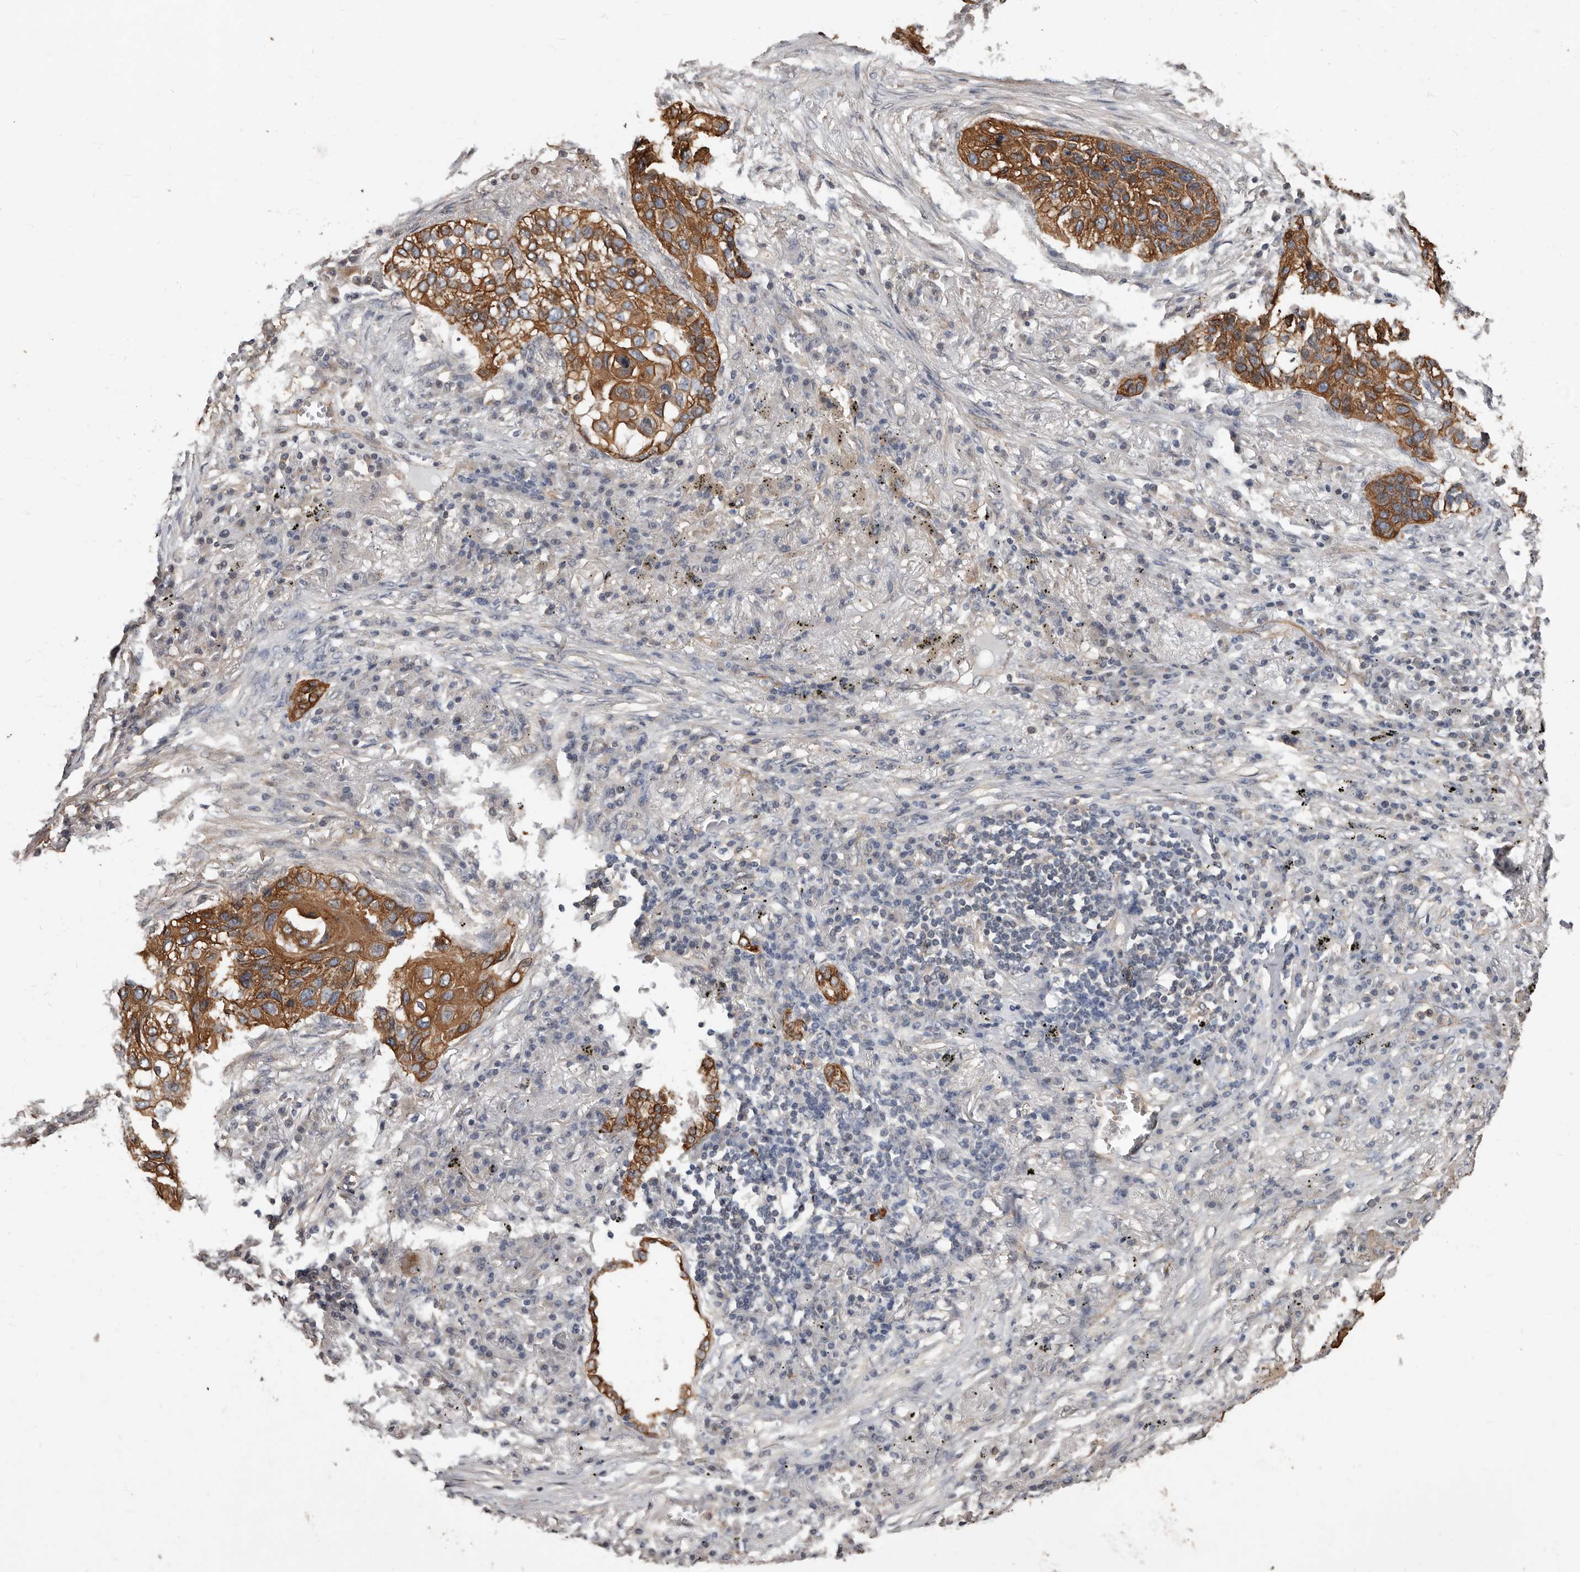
{"staining": {"intensity": "moderate", "quantity": ">75%", "location": "cytoplasmic/membranous"}, "tissue": "lung cancer", "cell_type": "Tumor cells", "image_type": "cancer", "snomed": [{"axis": "morphology", "description": "Squamous cell carcinoma, NOS"}, {"axis": "topography", "description": "Lung"}], "caption": "The micrograph displays a brown stain indicating the presence of a protein in the cytoplasmic/membranous of tumor cells in lung squamous cell carcinoma. (DAB (3,3'-diaminobenzidine) IHC, brown staining for protein, blue staining for nuclei).", "gene": "MRPL18", "patient": {"sex": "female", "age": 63}}